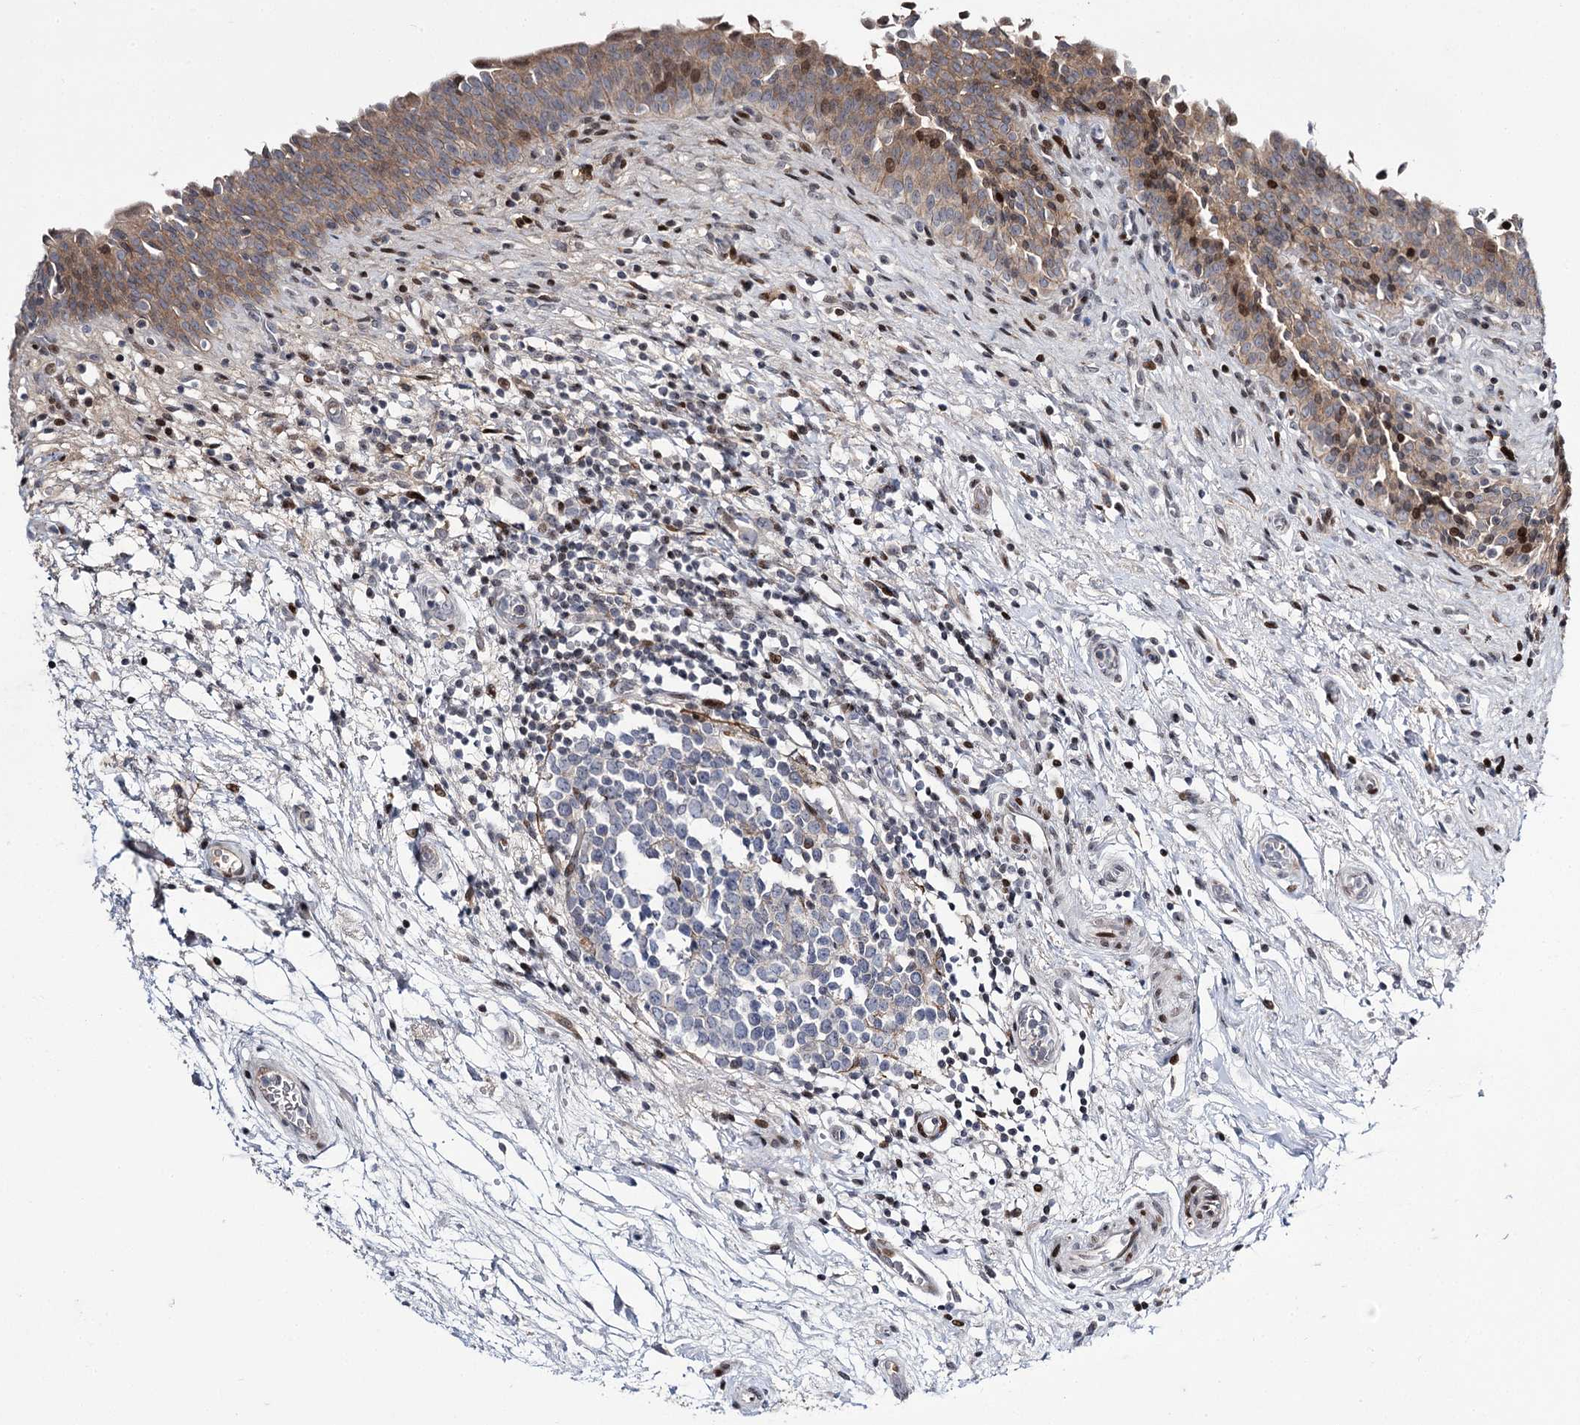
{"staining": {"intensity": "moderate", "quantity": ">75%", "location": "cytoplasmic/membranous,nuclear"}, "tissue": "urinary bladder", "cell_type": "Urothelial cells", "image_type": "normal", "snomed": [{"axis": "morphology", "description": "Normal tissue, NOS"}, {"axis": "topography", "description": "Urinary bladder"}], "caption": "Moderate cytoplasmic/membranous,nuclear staining is seen in approximately >75% of urothelial cells in normal urinary bladder. Nuclei are stained in blue.", "gene": "ITFG2", "patient": {"sex": "male", "age": 83}}